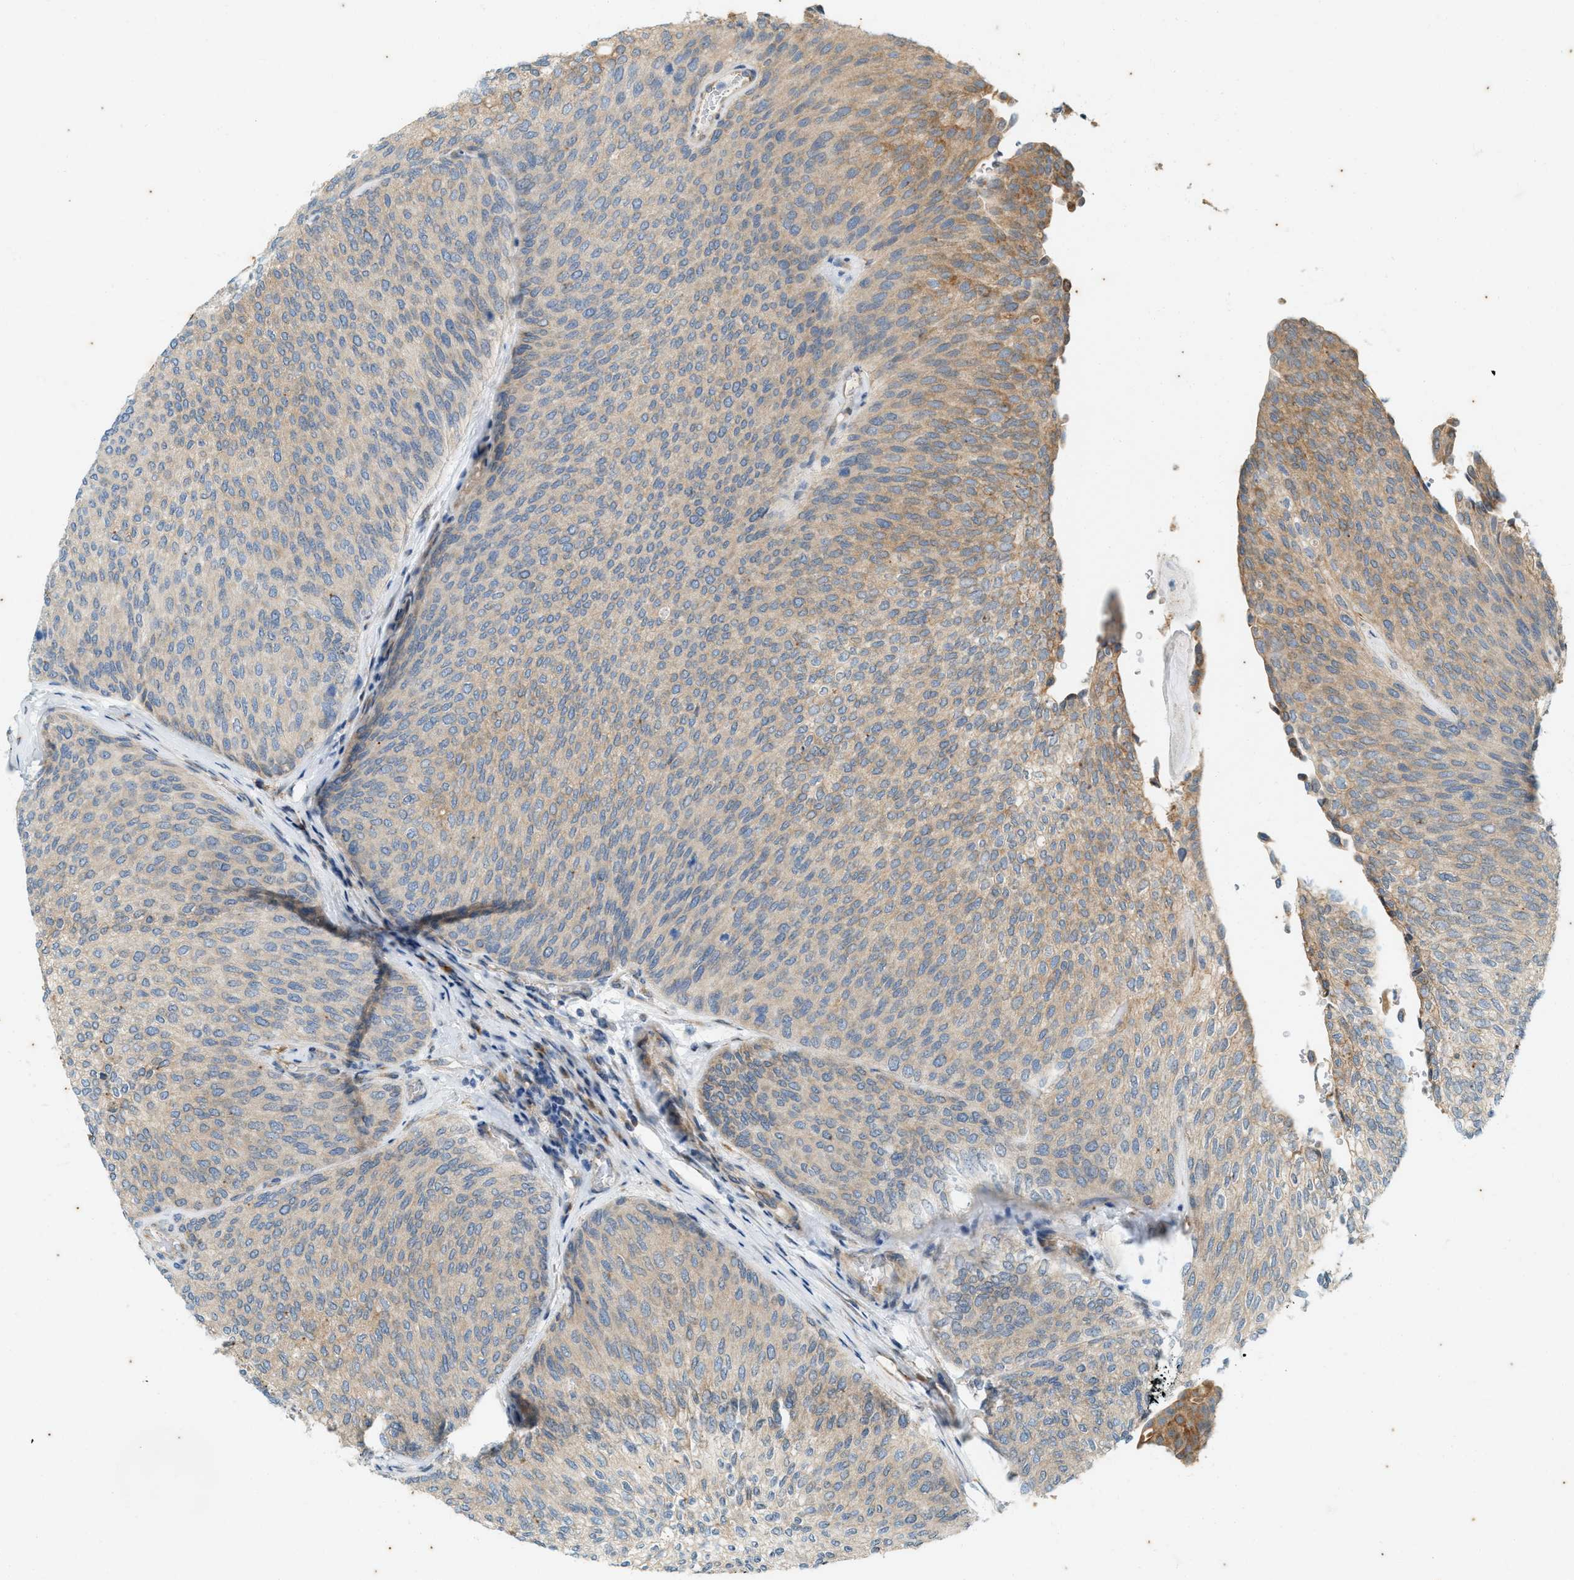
{"staining": {"intensity": "weak", "quantity": "25%-75%", "location": "cytoplasmic/membranous"}, "tissue": "urothelial cancer", "cell_type": "Tumor cells", "image_type": "cancer", "snomed": [{"axis": "morphology", "description": "Urothelial carcinoma, Low grade"}, {"axis": "topography", "description": "Urinary bladder"}], "caption": "Weak cytoplasmic/membranous staining is appreciated in about 25%-75% of tumor cells in urothelial carcinoma (low-grade).", "gene": "CHPF2", "patient": {"sex": "female", "age": 79}}